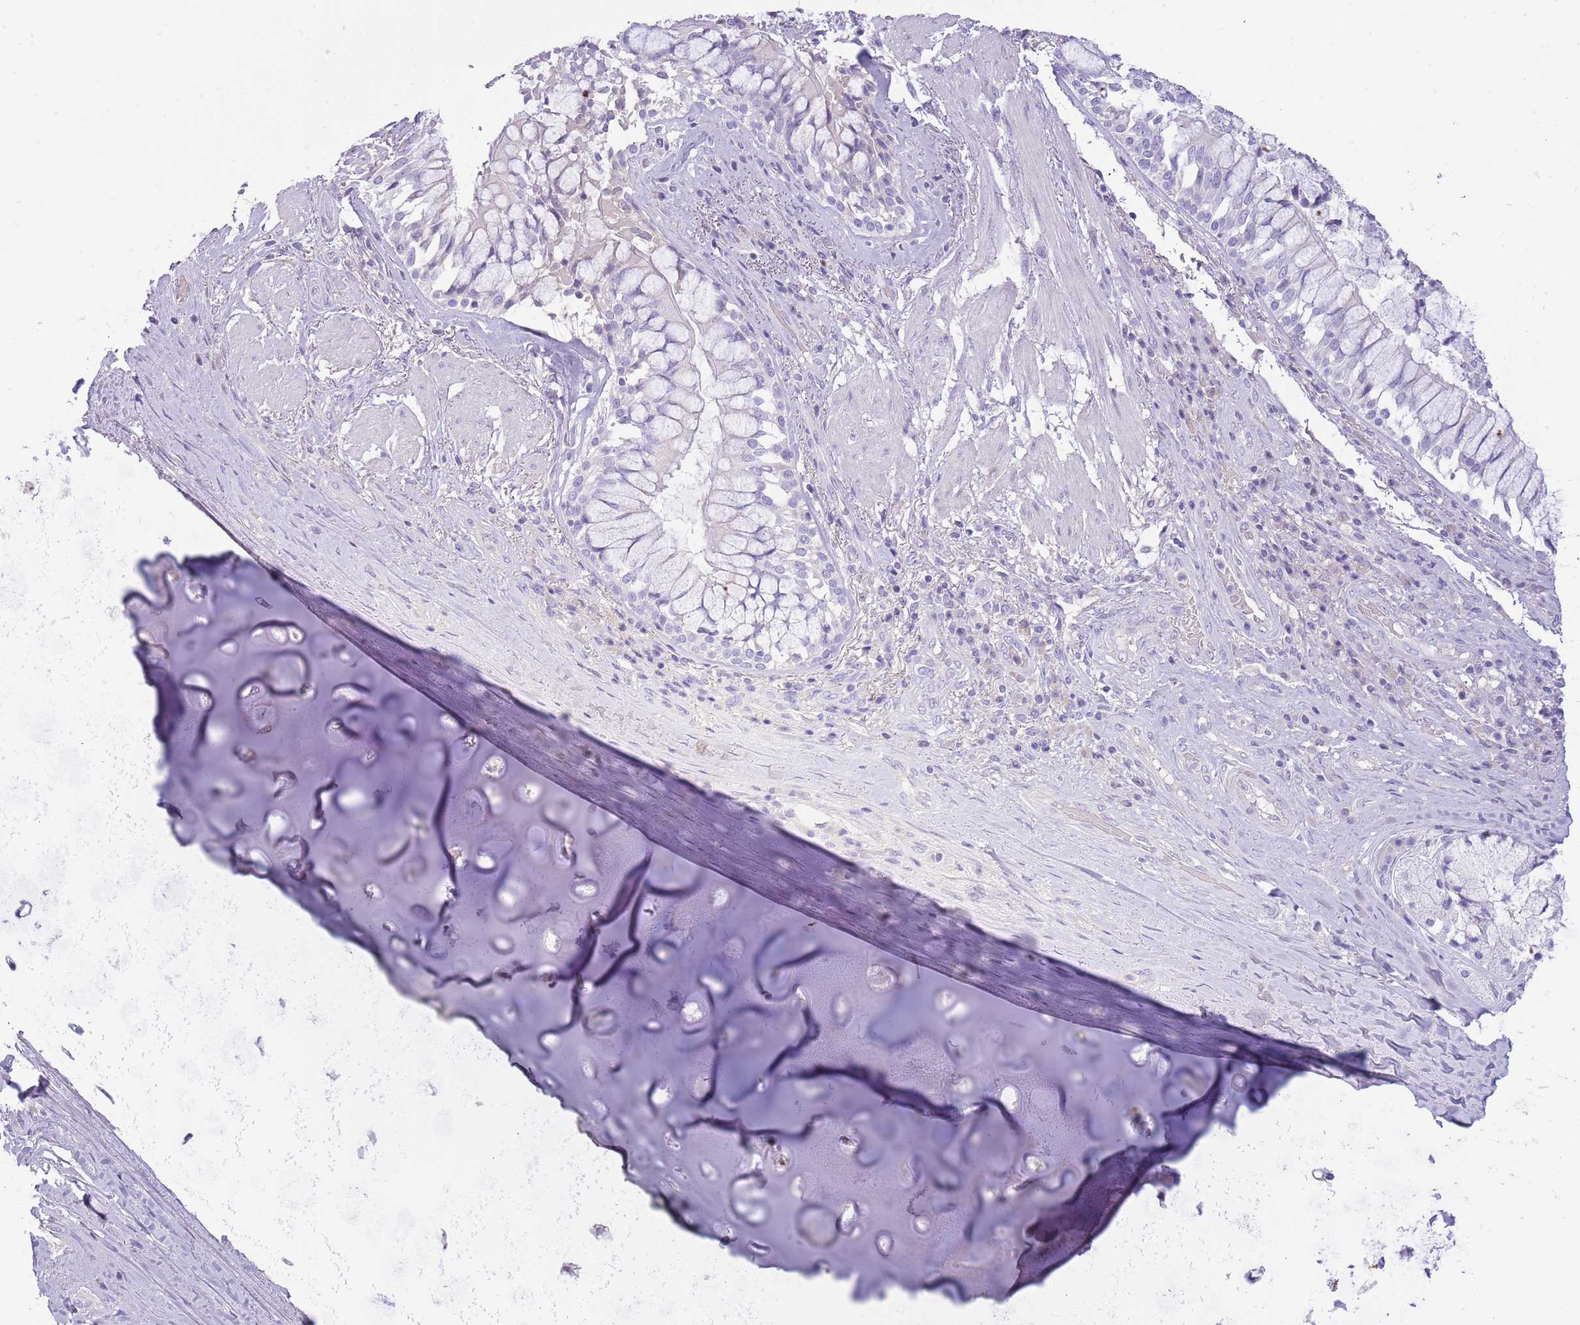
{"staining": {"intensity": "negative", "quantity": "none", "location": "none"}, "tissue": "adipose tissue", "cell_type": "Adipocytes", "image_type": "normal", "snomed": [{"axis": "morphology", "description": "Normal tissue, NOS"}, {"axis": "morphology", "description": "Squamous cell carcinoma, NOS"}, {"axis": "topography", "description": "Bronchus"}, {"axis": "topography", "description": "Lung"}], "caption": "An image of adipose tissue stained for a protein exhibits no brown staining in adipocytes. Nuclei are stained in blue.", "gene": "TOX2", "patient": {"sex": "male", "age": 64}}